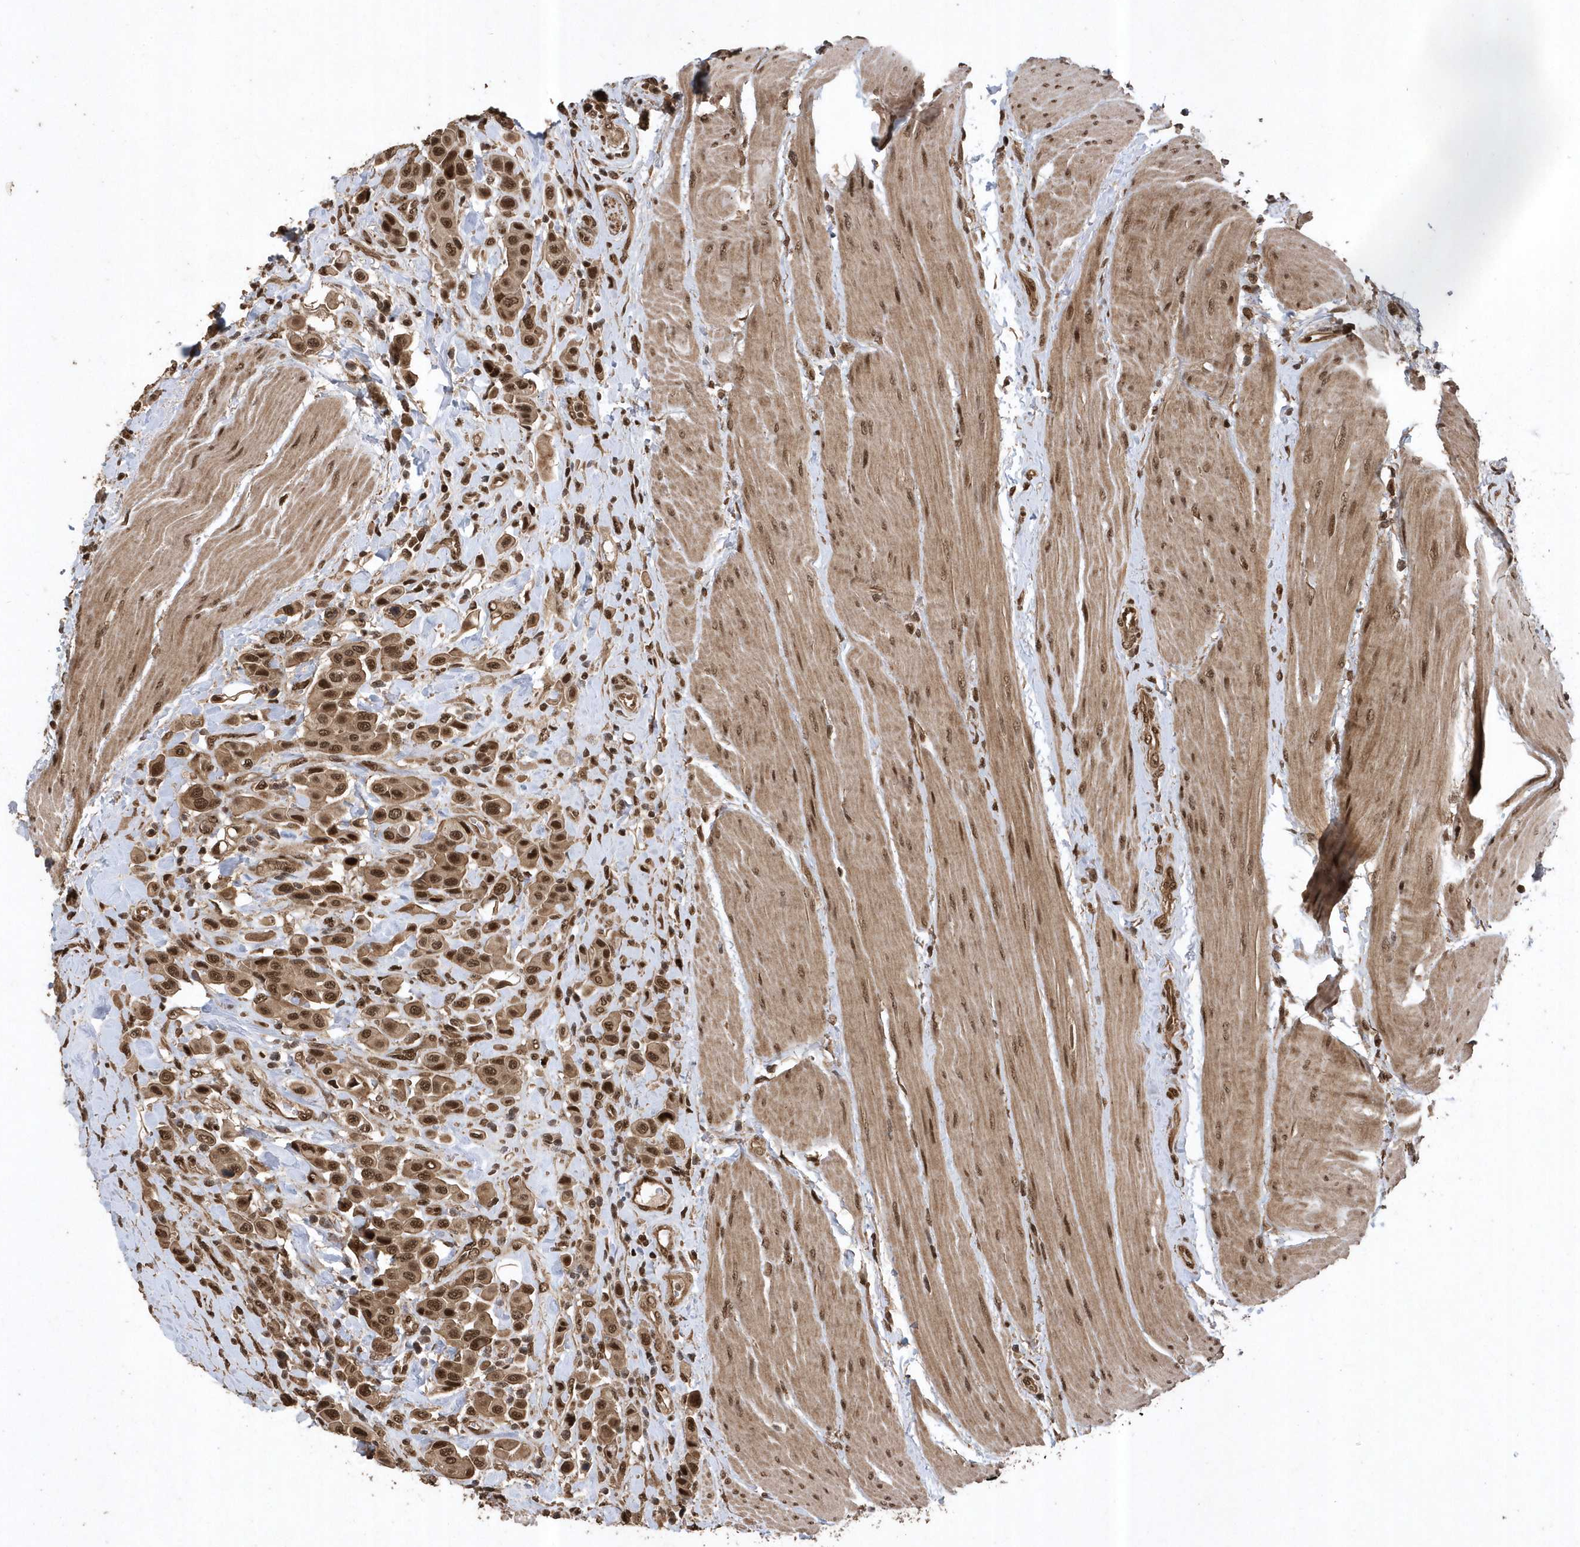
{"staining": {"intensity": "strong", "quantity": ">75%", "location": "cytoplasmic/membranous,nuclear"}, "tissue": "urothelial cancer", "cell_type": "Tumor cells", "image_type": "cancer", "snomed": [{"axis": "morphology", "description": "Urothelial carcinoma, High grade"}, {"axis": "topography", "description": "Urinary bladder"}], "caption": "This is an image of immunohistochemistry staining of urothelial cancer, which shows strong staining in the cytoplasmic/membranous and nuclear of tumor cells.", "gene": "INTS12", "patient": {"sex": "male", "age": 50}}